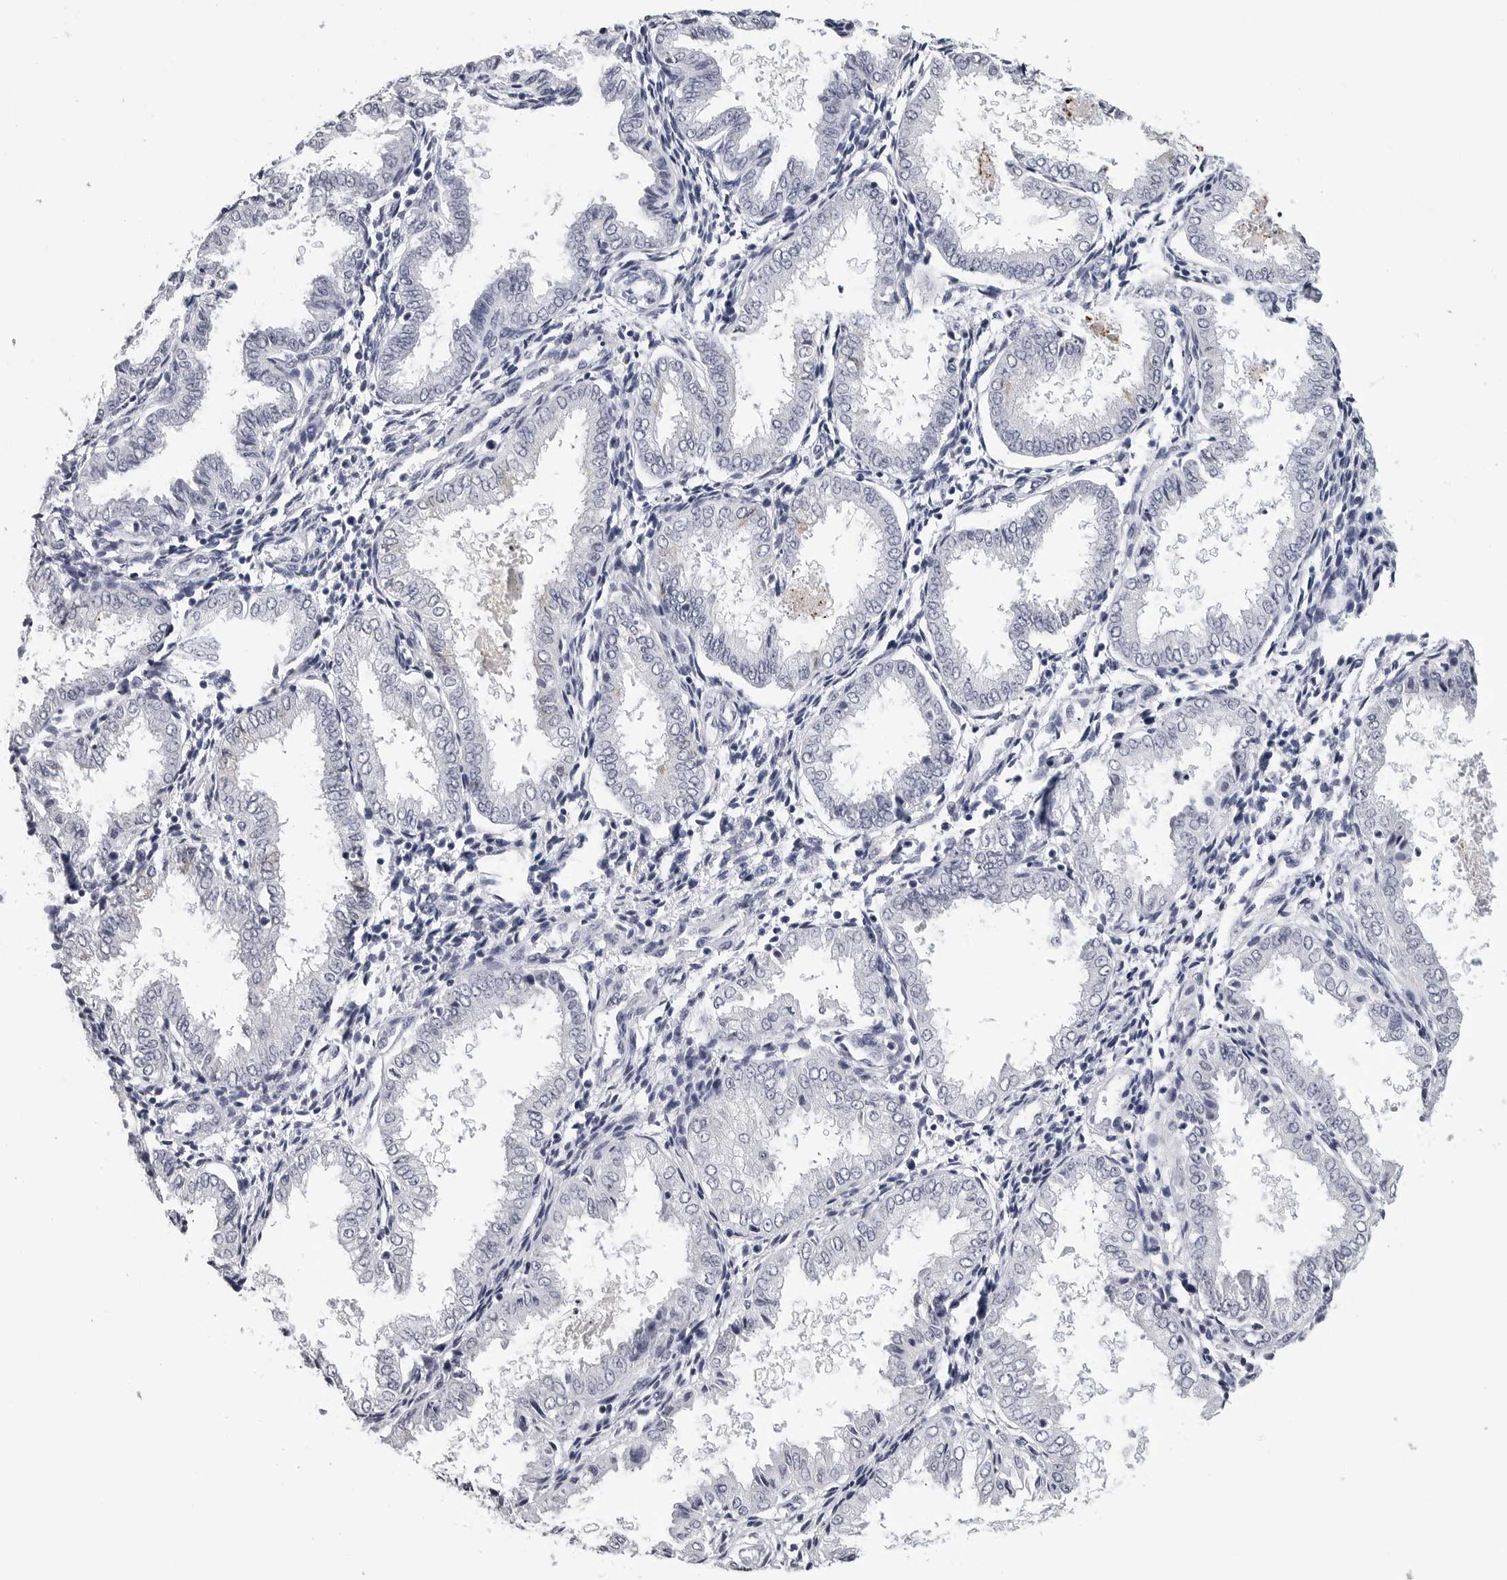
{"staining": {"intensity": "negative", "quantity": "none", "location": "none"}, "tissue": "endometrium", "cell_type": "Cells in endometrial stroma", "image_type": "normal", "snomed": [{"axis": "morphology", "description": "Normal tissue, NOS"}, {"axis": "topography", "description": "Endometrium"}], "caption": "Histopathology image shows no protein positivity in cells in endometrial stroma of normal endometrium.", "gene": "GNL2", "patient": {"sex": "female", "age": 33}}